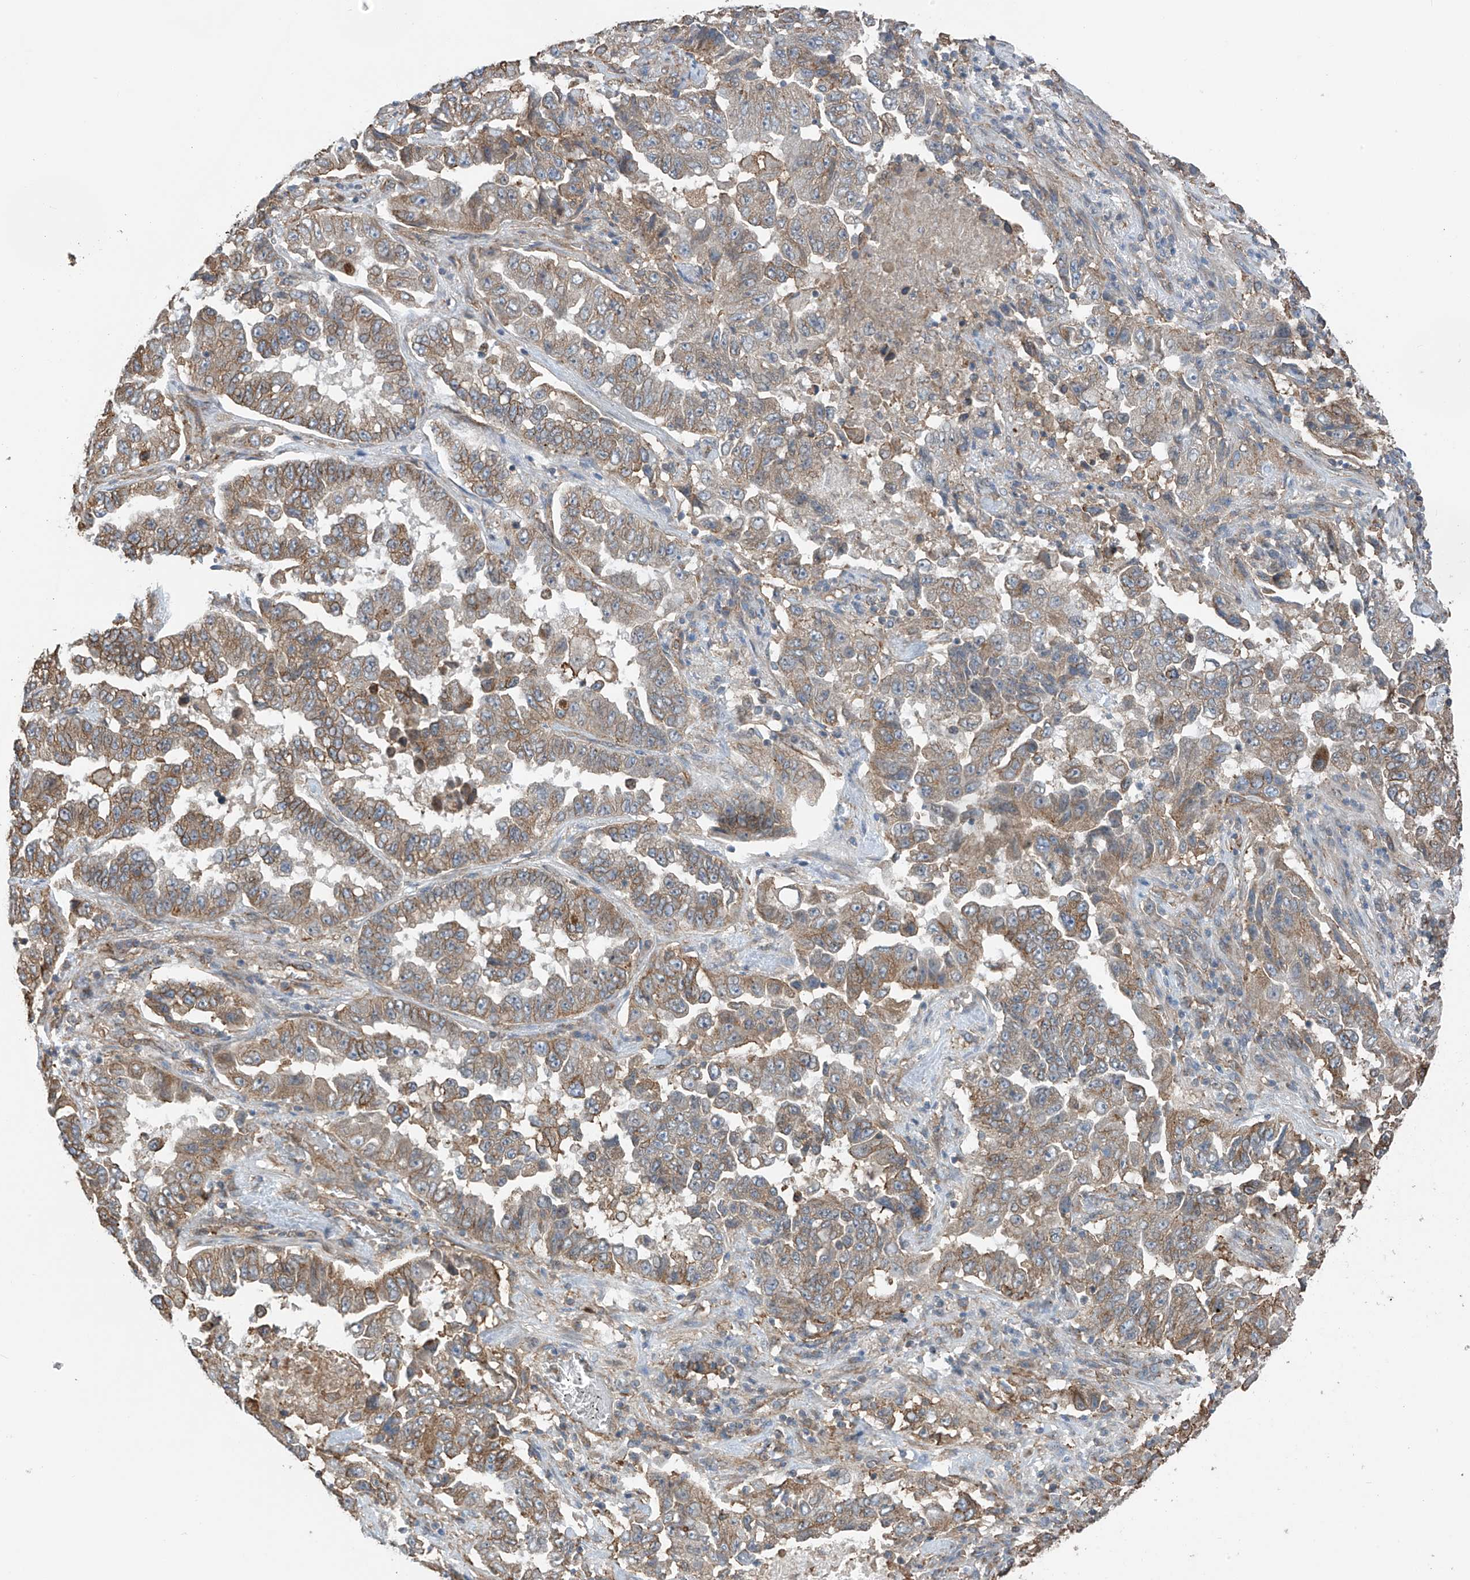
{"staining": {"intensity": "moderate", "quantity": ">75%", "location": "cytoplasmic/membranous"}, "tissue": "lung cancer", "cell_type": "Tumor cells", "image_type": "cancer", "snomed": [{"axis": "morphology", "description": "Adenocarcinoma, NOS"}, {"axis": "topography", "description": "Lung"}], "caption": "Lung cancer (adenocarcinoma) was stained to show a protein in brown. There is medium levels of moderate cytoplasmic/membranous positivity in about >75% of tumor cells. (brown staining indicates protein expression, while blue staining denotes nuclei).", "gene": "ZNF189", "patient": {"sex": "female", "age": 51}}